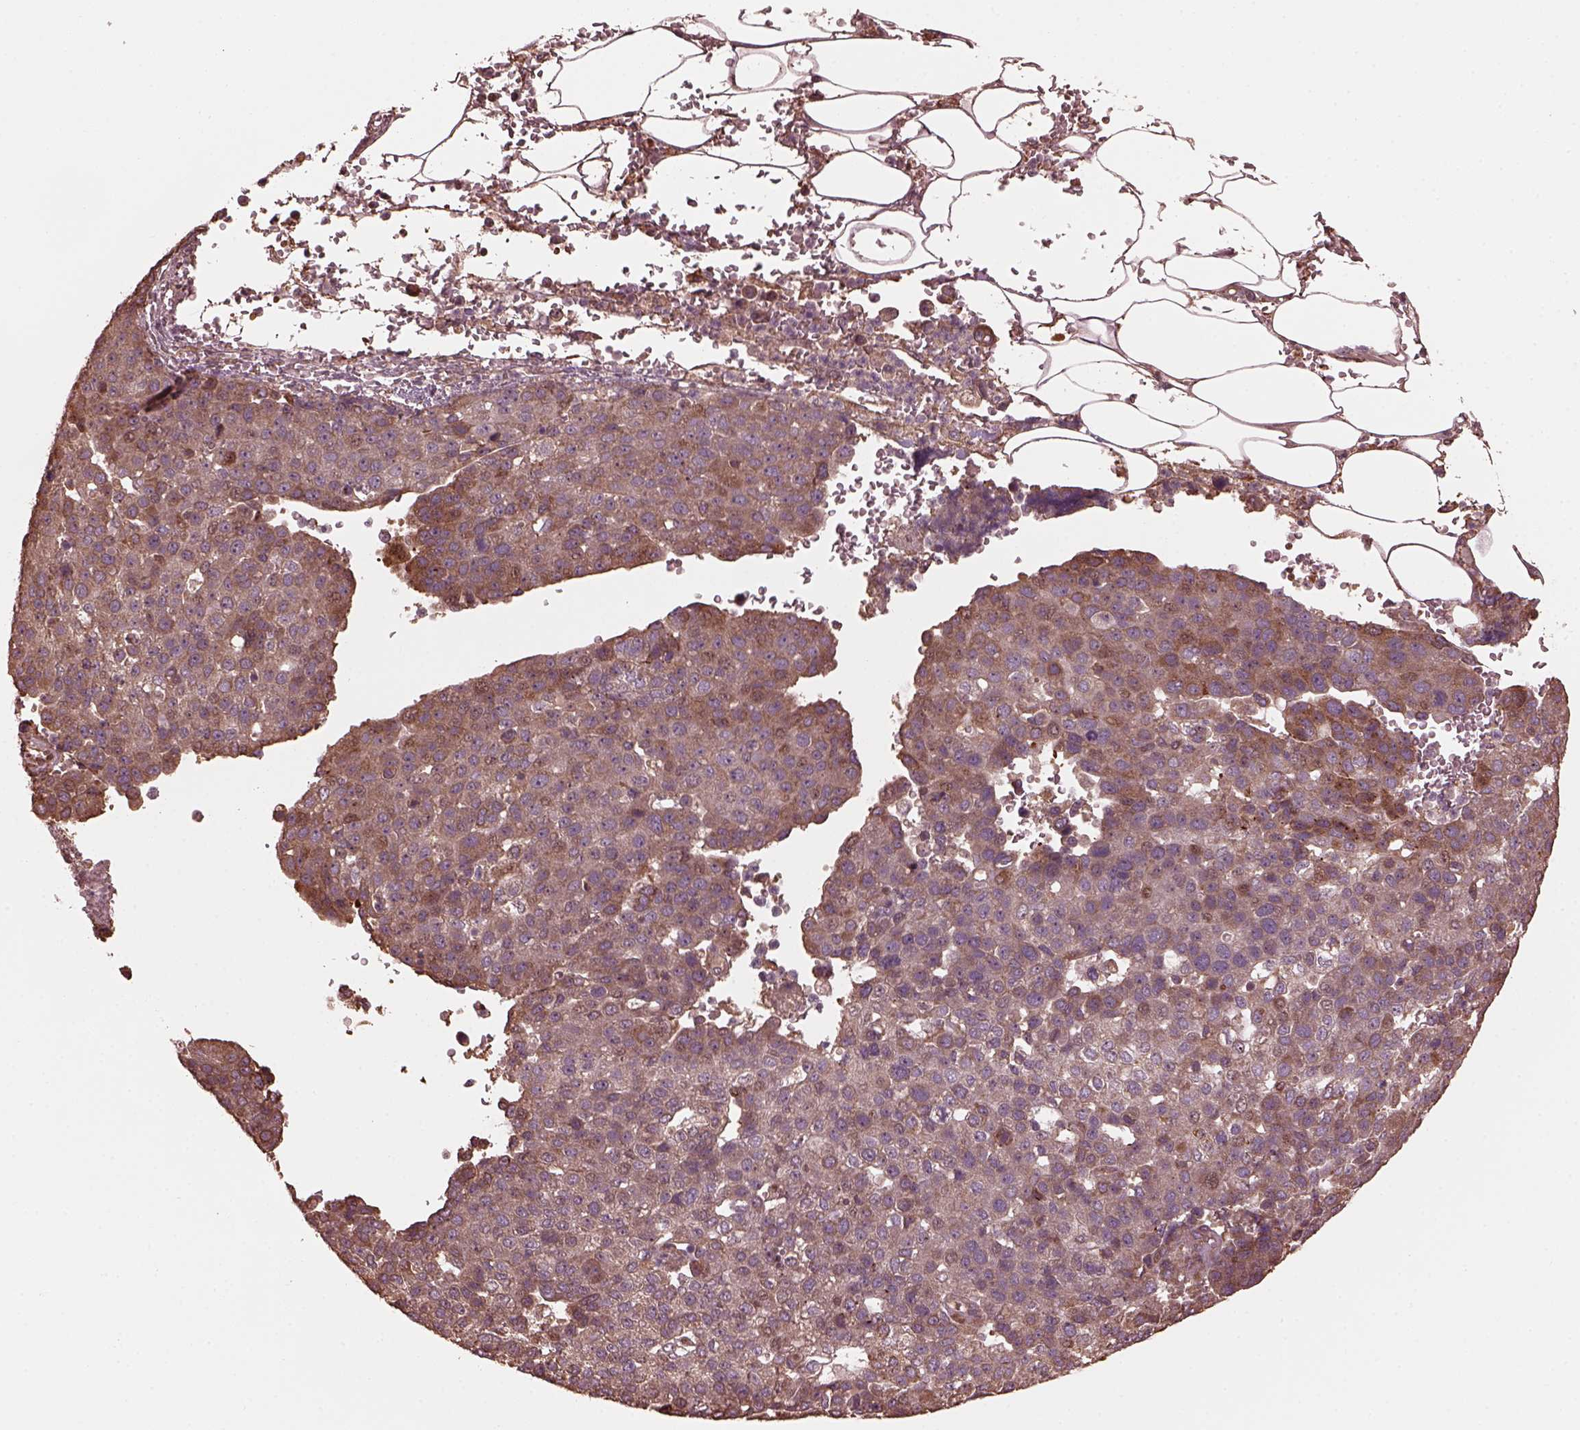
{"staining": {"intensity": "moderate", "quantity": ">75%", "location": "cytoplasmic/membranous"}, "tissue": "pancreatic cancer", "cell_type": "Tumor cells", "image_type": "cancer", "snomed": [{"axis": "morphology", "description": "Adenocarcinoma, NOS"}, {"axis": "topography", "description": "Pancreas"}], "caption": "A histopathology image of human adenocarcinoma (pancreatic) stained for a protein demonstrates moderate cytoplasmic/membranous brown staining in tumor cells.", "gene": "ZNF292", "patient": {"sex": "female", "age": 61}}